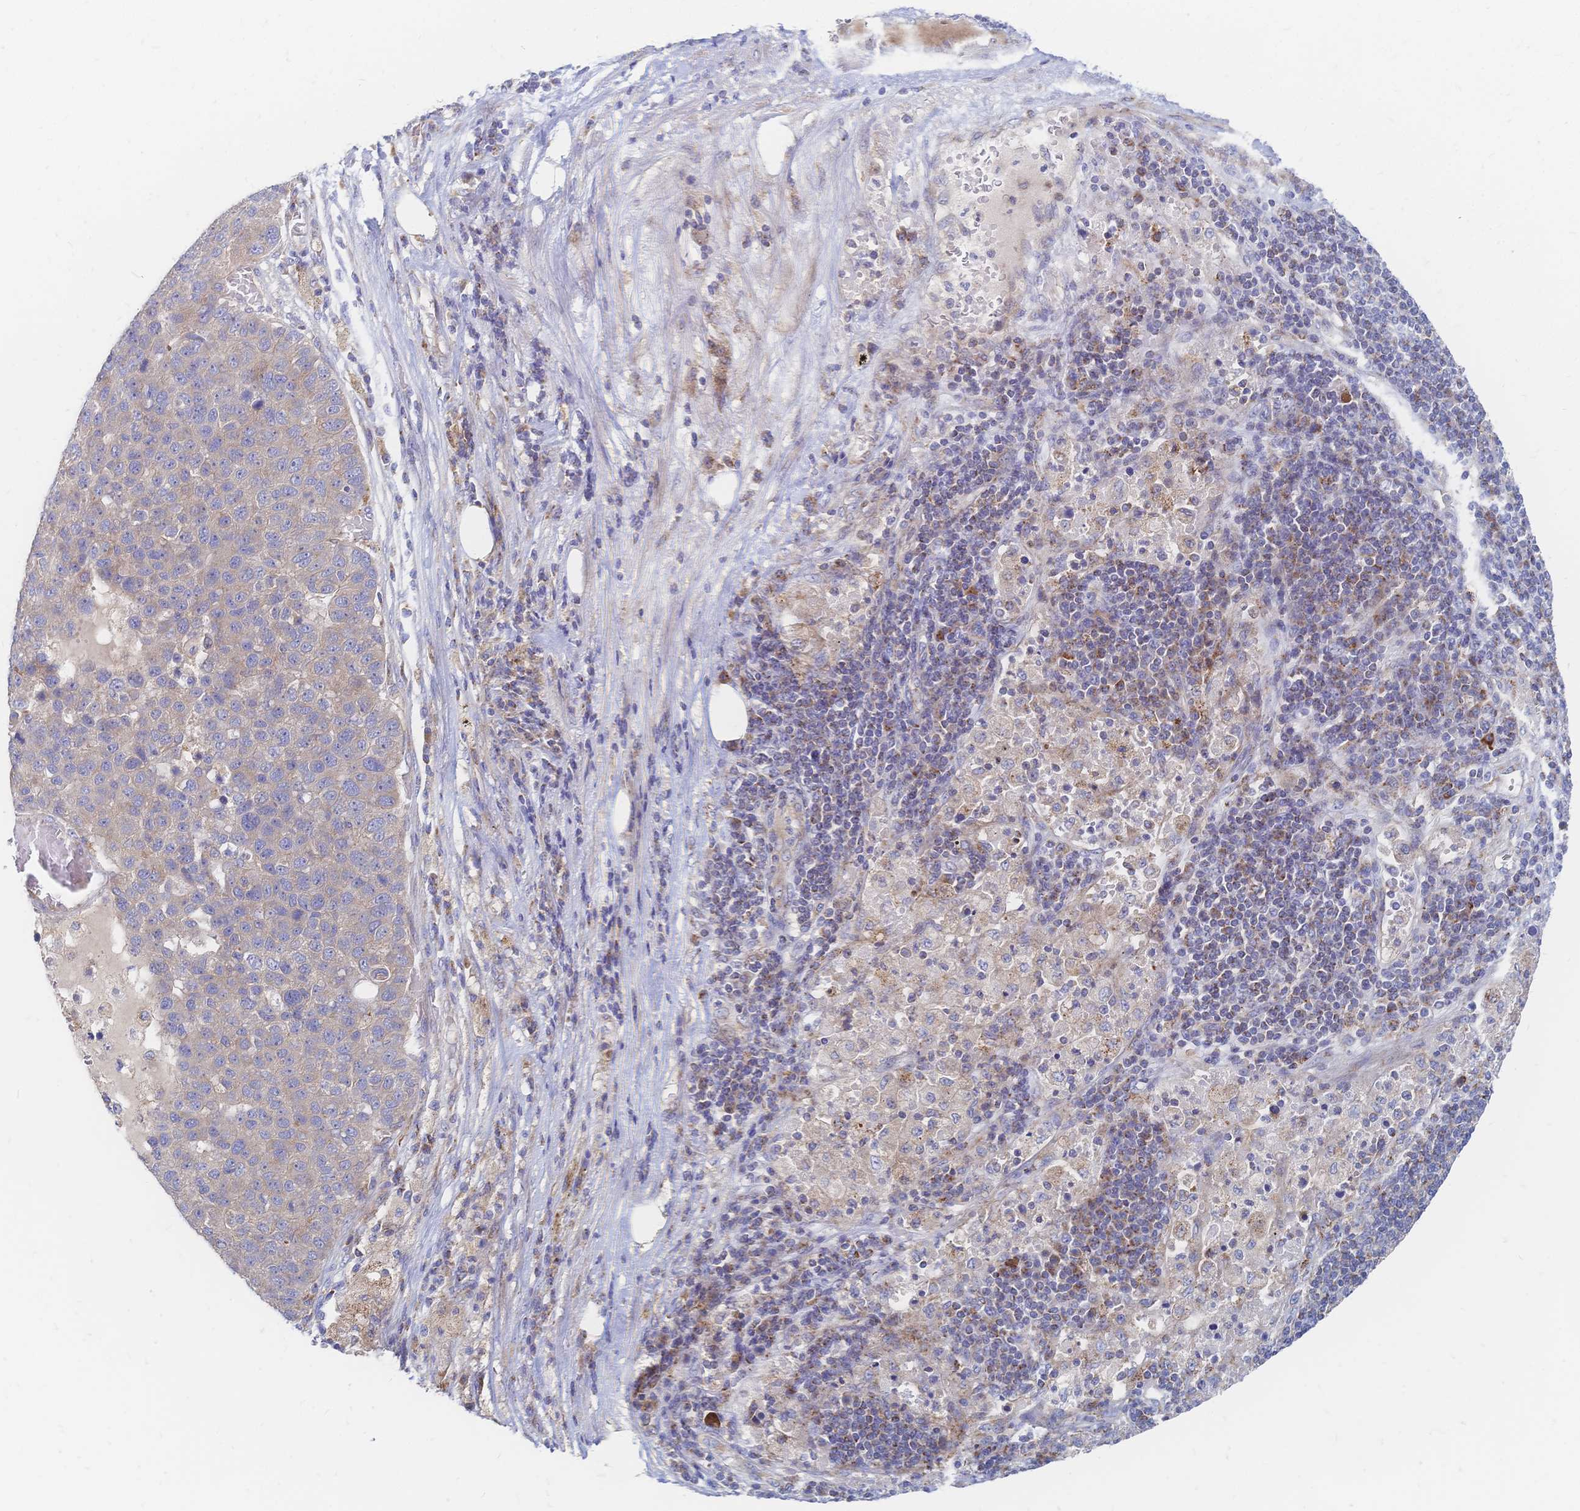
{"staining": {"intensity": "negative", "quantity": "none", "location": "none"}, "tissue": "pancreatic cancer", "cell_type": "Tumor cells", "image_type": "cancer", "snomed": [{"axis": "morphology", "description": "Adenocarcinoma, NOS"}, {"axis": "topography", "description": "Pancreas"}], "caption": "Tumor cells show no significant staining in pancreatic cancer (adenocarcinoma).", "gene": "SORBS1", "patient": {"sex": "female", "age": 61}}